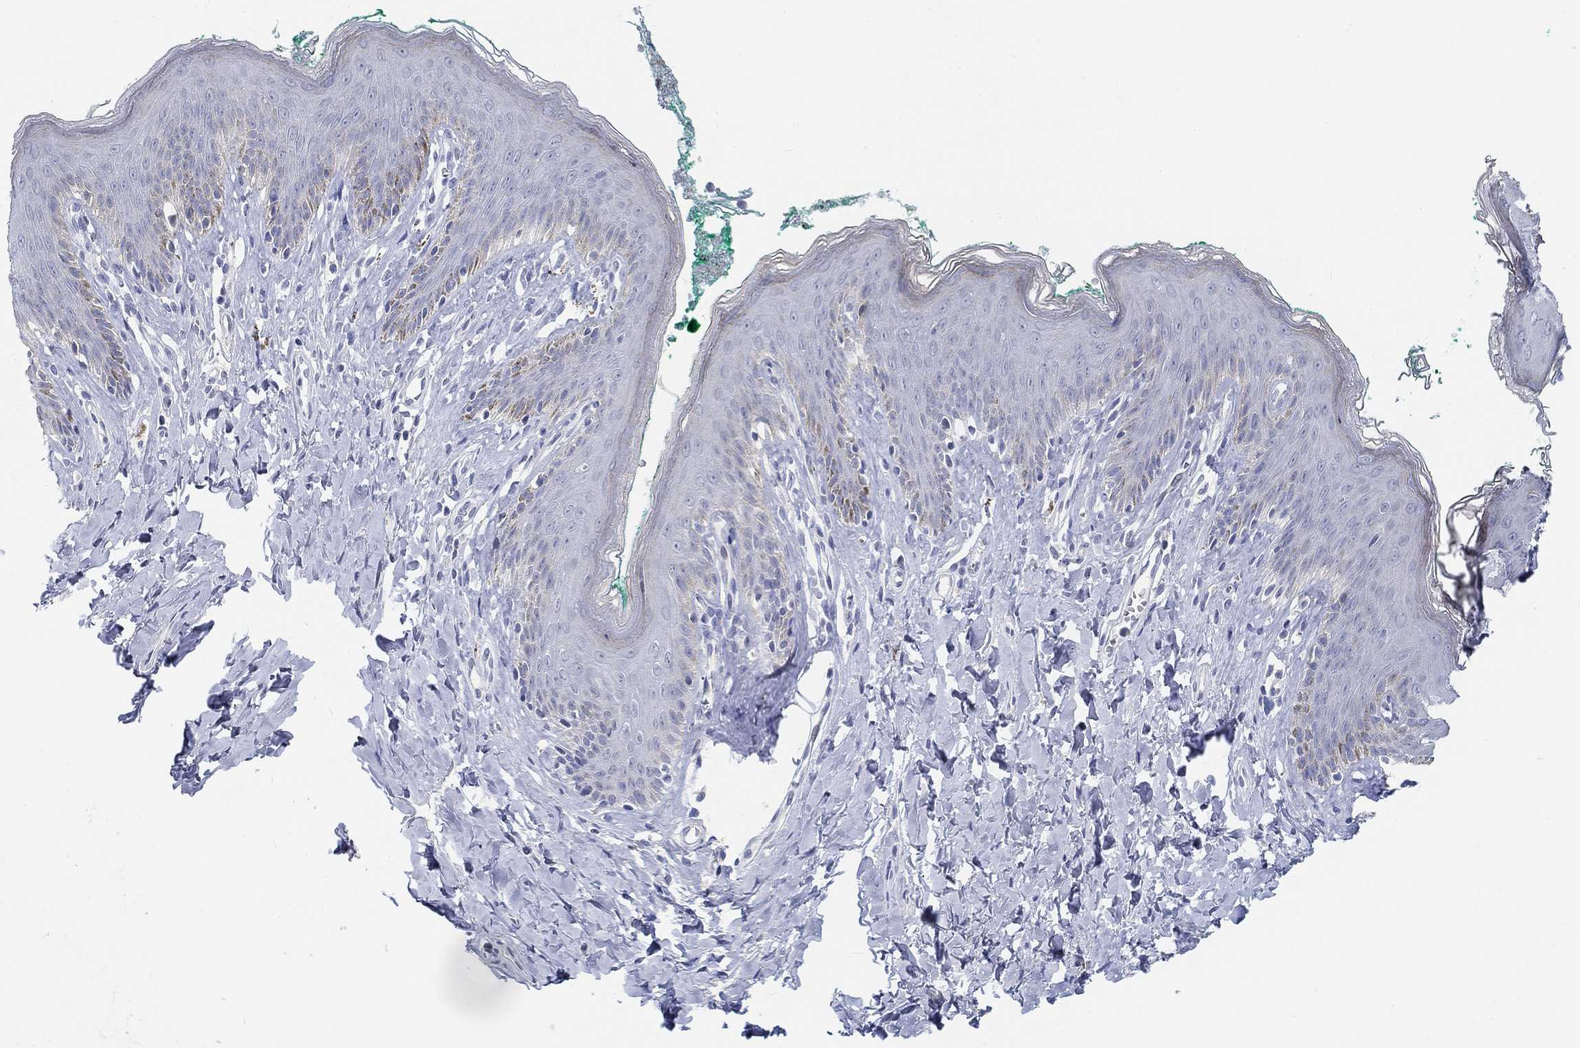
{"staining": {"intensity": "moderate", "quantity": "<25%", "location": "cytoplasmic/membranous"}, "tissue": "skin", "cell_type": "Epidermal cells", "image_type": "normal", "snomed": [{"axis": "morphology", "description": "Normal tissue, NOS"}, {"axis": "topography", "description": "Vulva"}], "caption": "Immunohistochemical staining of normal skin reveals moderate cytoplasmic/membranous protein expression in approximately <25% of epidermal cells. (Brightfield microscopy of DAB IHC at high magnification).", "gene": "SNTG2", "patient": {"sex": "female", "age": 66}}